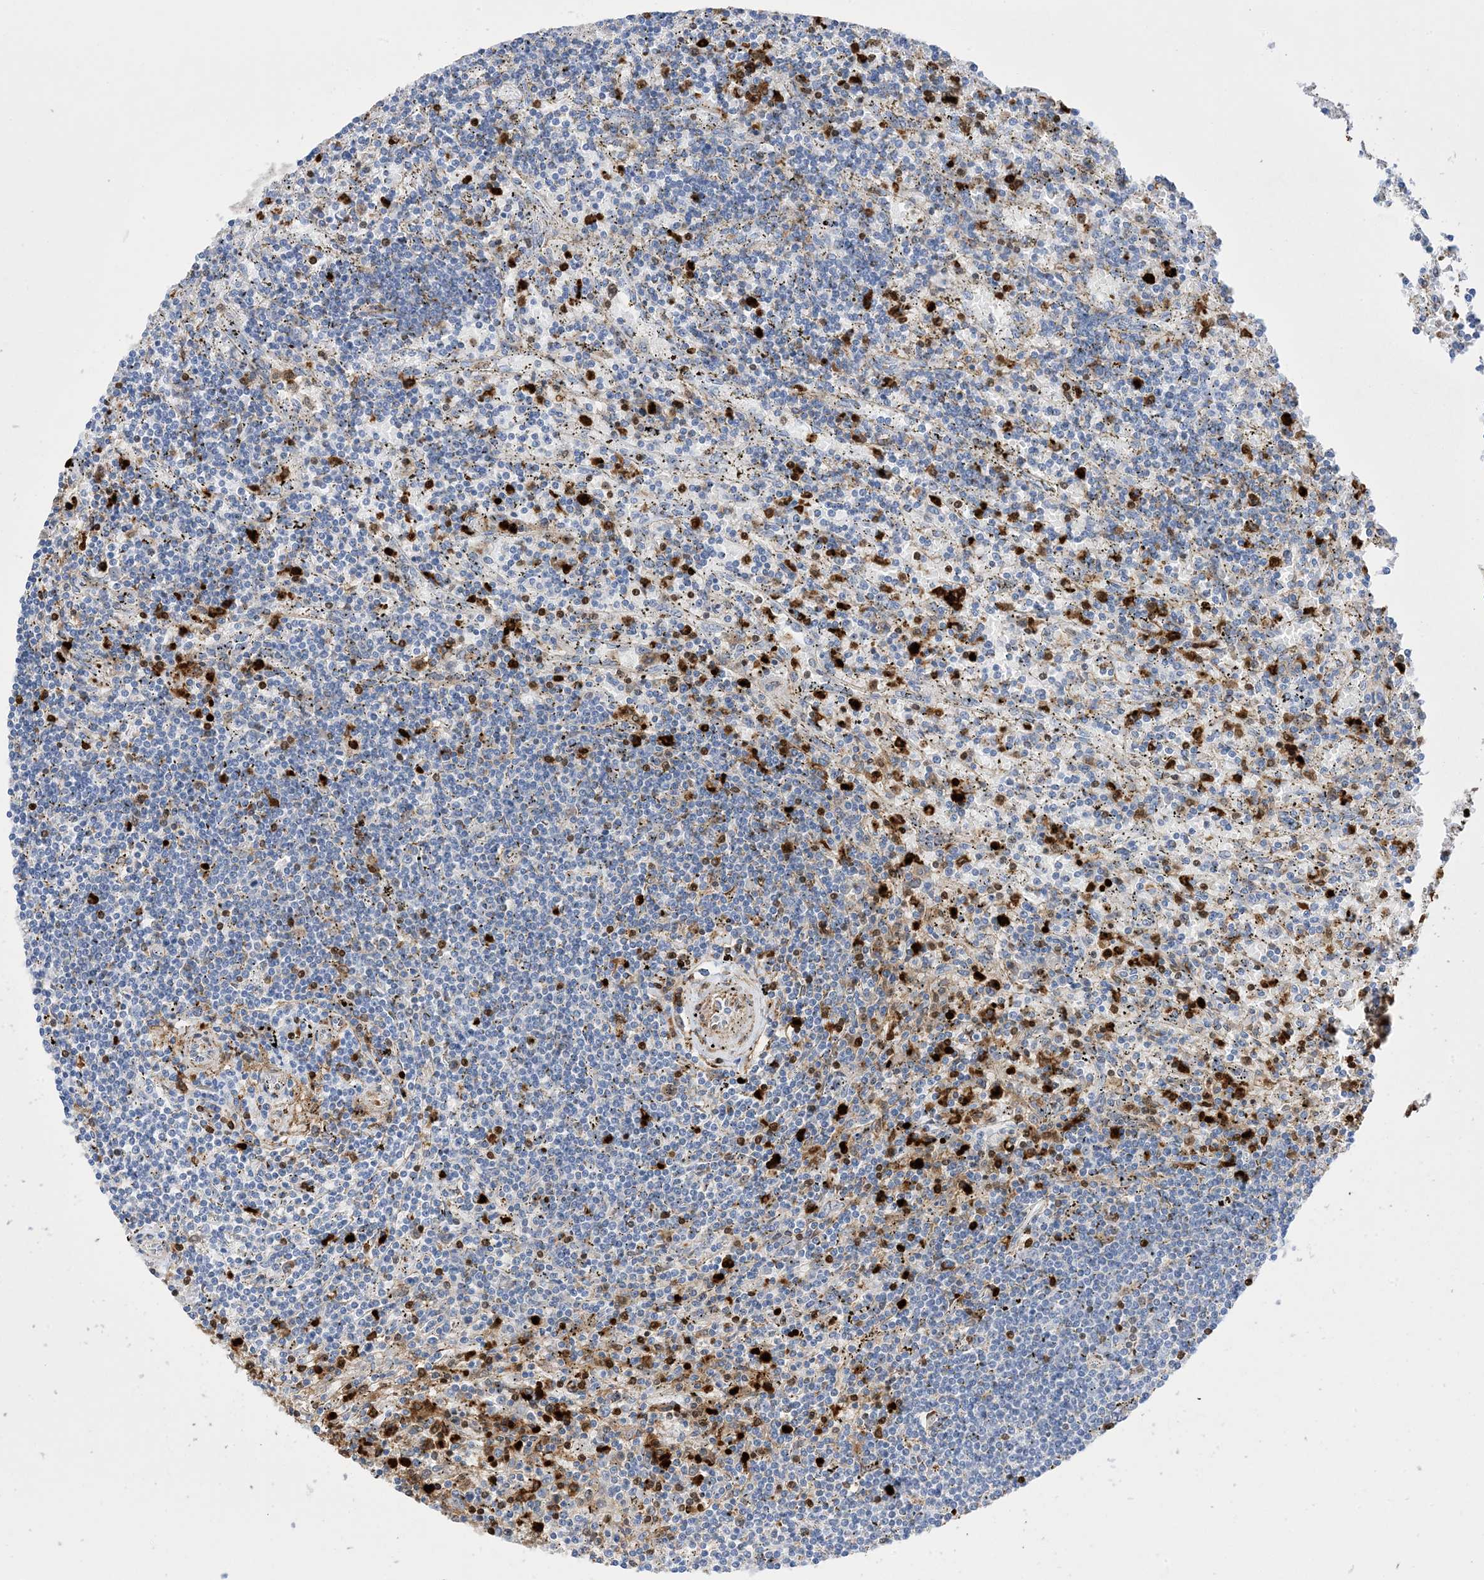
{"staining": {"intensity": "negative", "quantity": "none", "location": "none"}, "tissue": "lymphoma", "cell_type": "Tumor cells", "image_type": "cancer", "snomed": [{"axis": "morphology", "description": "Malignant lymphoma, non-Hodgkin's type, Low grade"}, {"axis": "topography", "description": "Spleen"}], "caption": "DAB immunohistochemical staining of lymphoma shows no significant staining in tumor cells. (DAB (3,3'-diaminobenzidine) immunohistochemistry with hematoxylin counter stain).", "gene": "ANXA1", "patient": {"sex": "male", "age": 76}}